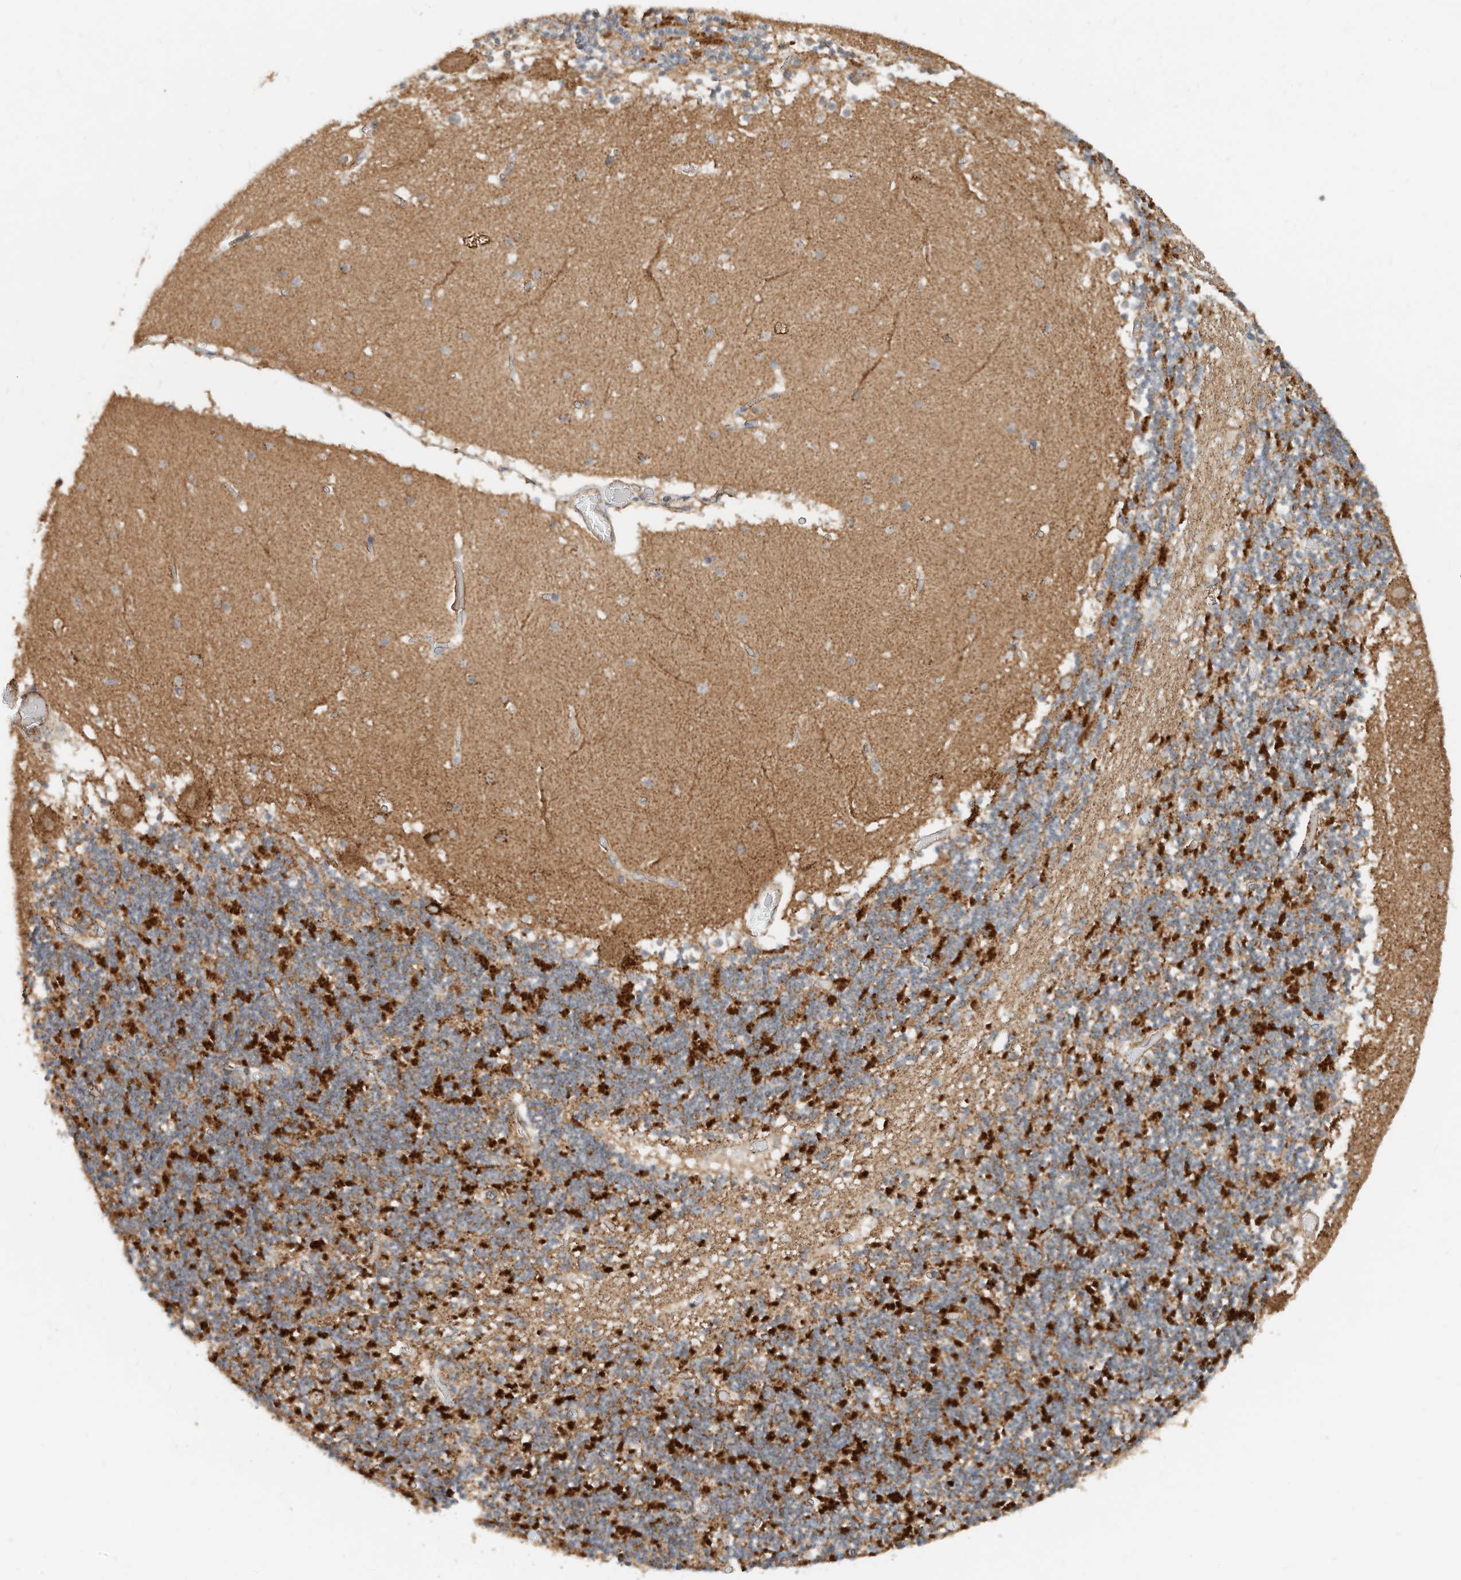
{"staining": {"intensity": "strong", "quantity": "25%-75%", "location": "cytoplasmic/membranous"}, "tissue": "cerebellum", "cell_type": "Cells in granular layer", "image_type": "normal", "snomed": [{"axis": "morphology", "description": "Normal tissue, NOS"}, {"axis": "topography", "description": "Cerebellum"}], "caption": "A brown stain highlights strong cytoplasmic/membranous positivity of a protein in cells in granular layer of benign human cerebellum. The staining is performed using DAB brown chromogen to label protein expression. The nuclei are counter-stained blue using hematoxylin.", "gene": "CPAMD8", "patient": {"sex": "female", "age": 28}}